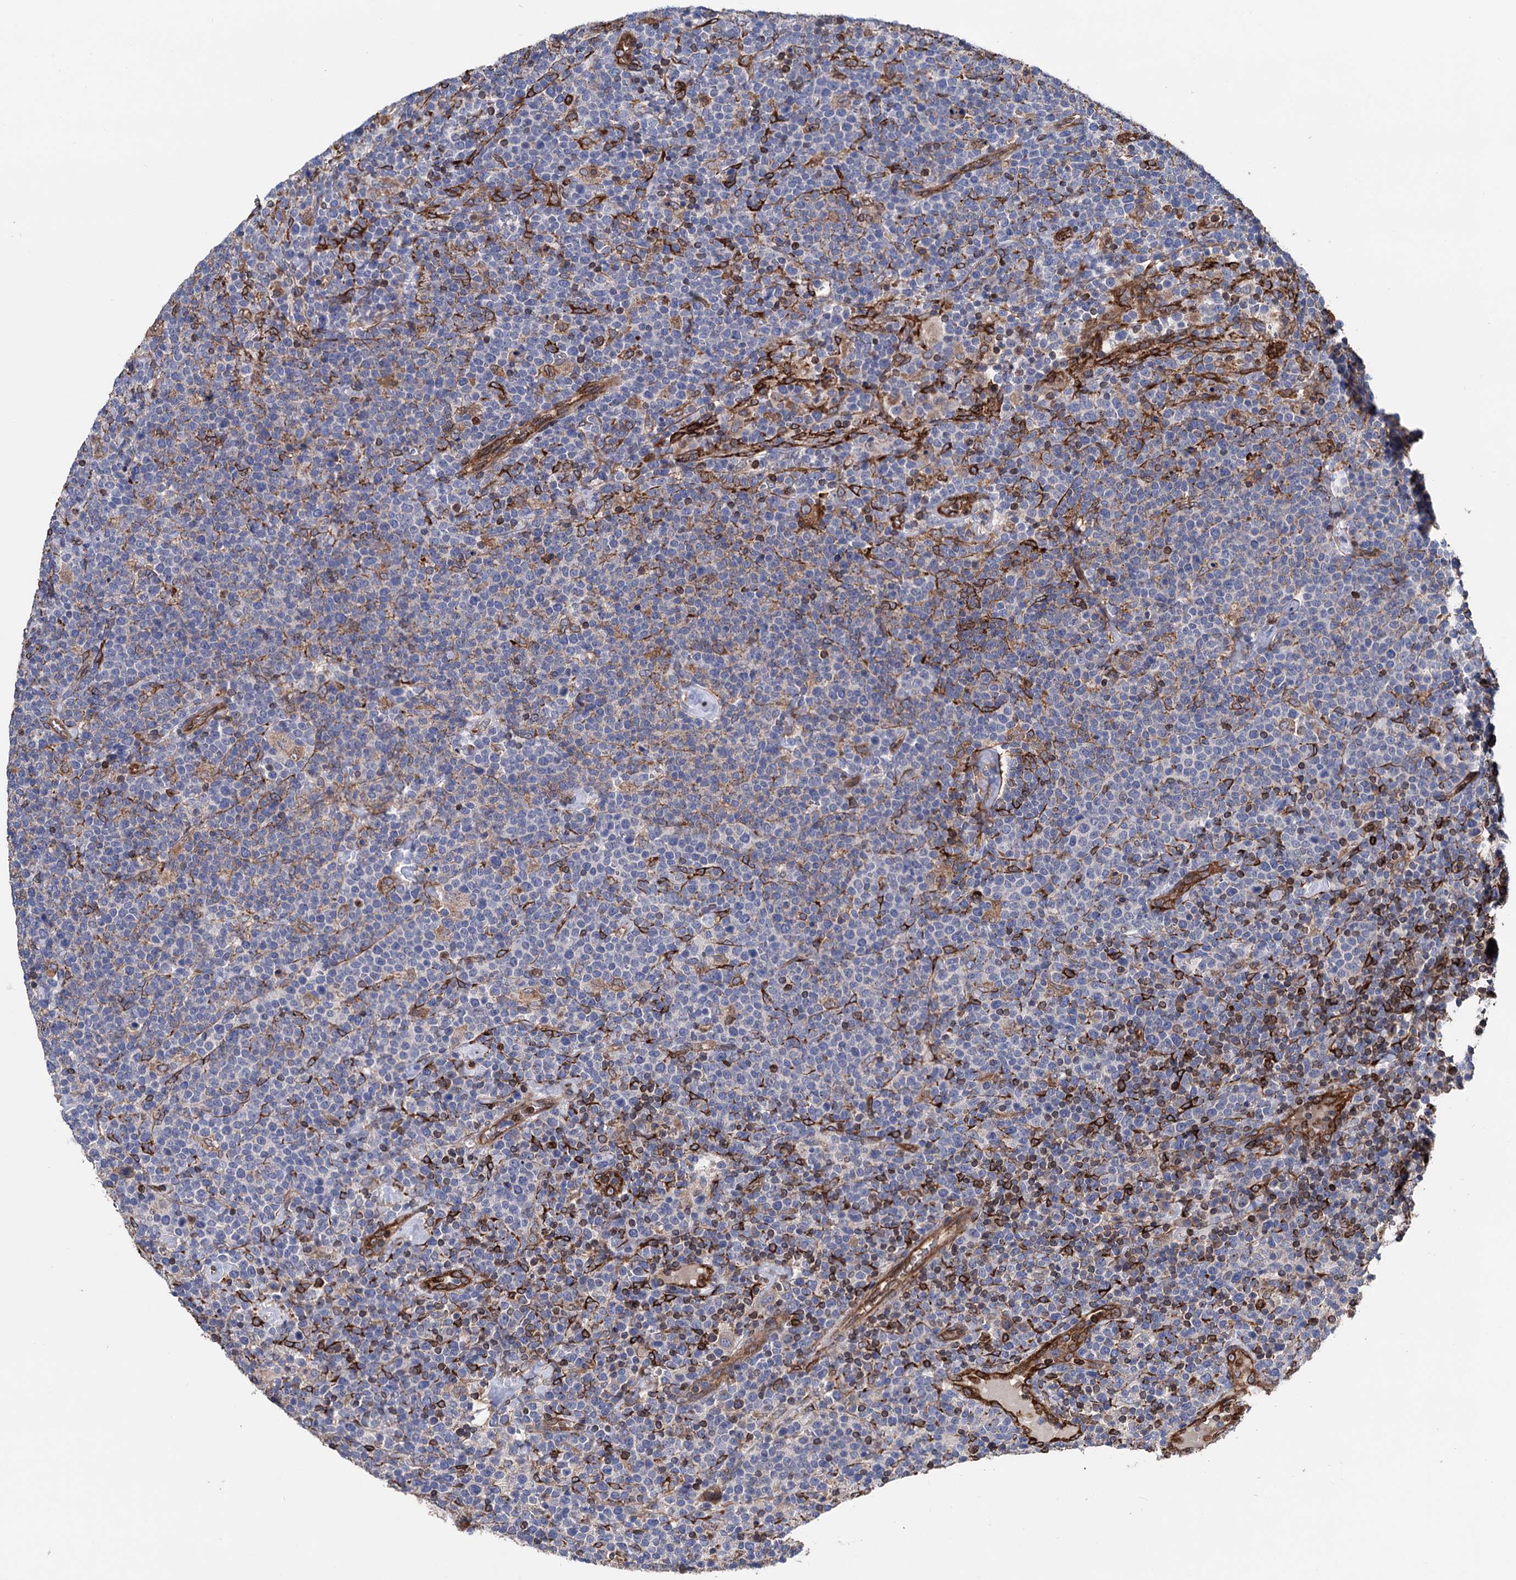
{"staining": {"intensity": "negative", "quantity": "none", "location": "none"}, "tissue": "lymphoma", "cell_type": "Tumor cells", "image_type": "cancer", "snomed": [{"axis": "morphology", "description": "Malignant lymphoma, non-Hodgkin's type, High grade"}, {"axis": "topography", "description": "Lymph node"}], "caption": "IHC photomicrograph of neoplastic tissue: human lymphoma stained with DAB (3,3'-diaminobenzidine) reveals no significant protein staining in tumor cells. (DAB immunohistochemistry (IHC) with hematoxylin counter stain).", "gene": "STING1", "patient": {"sex": "male", "age": 61}}